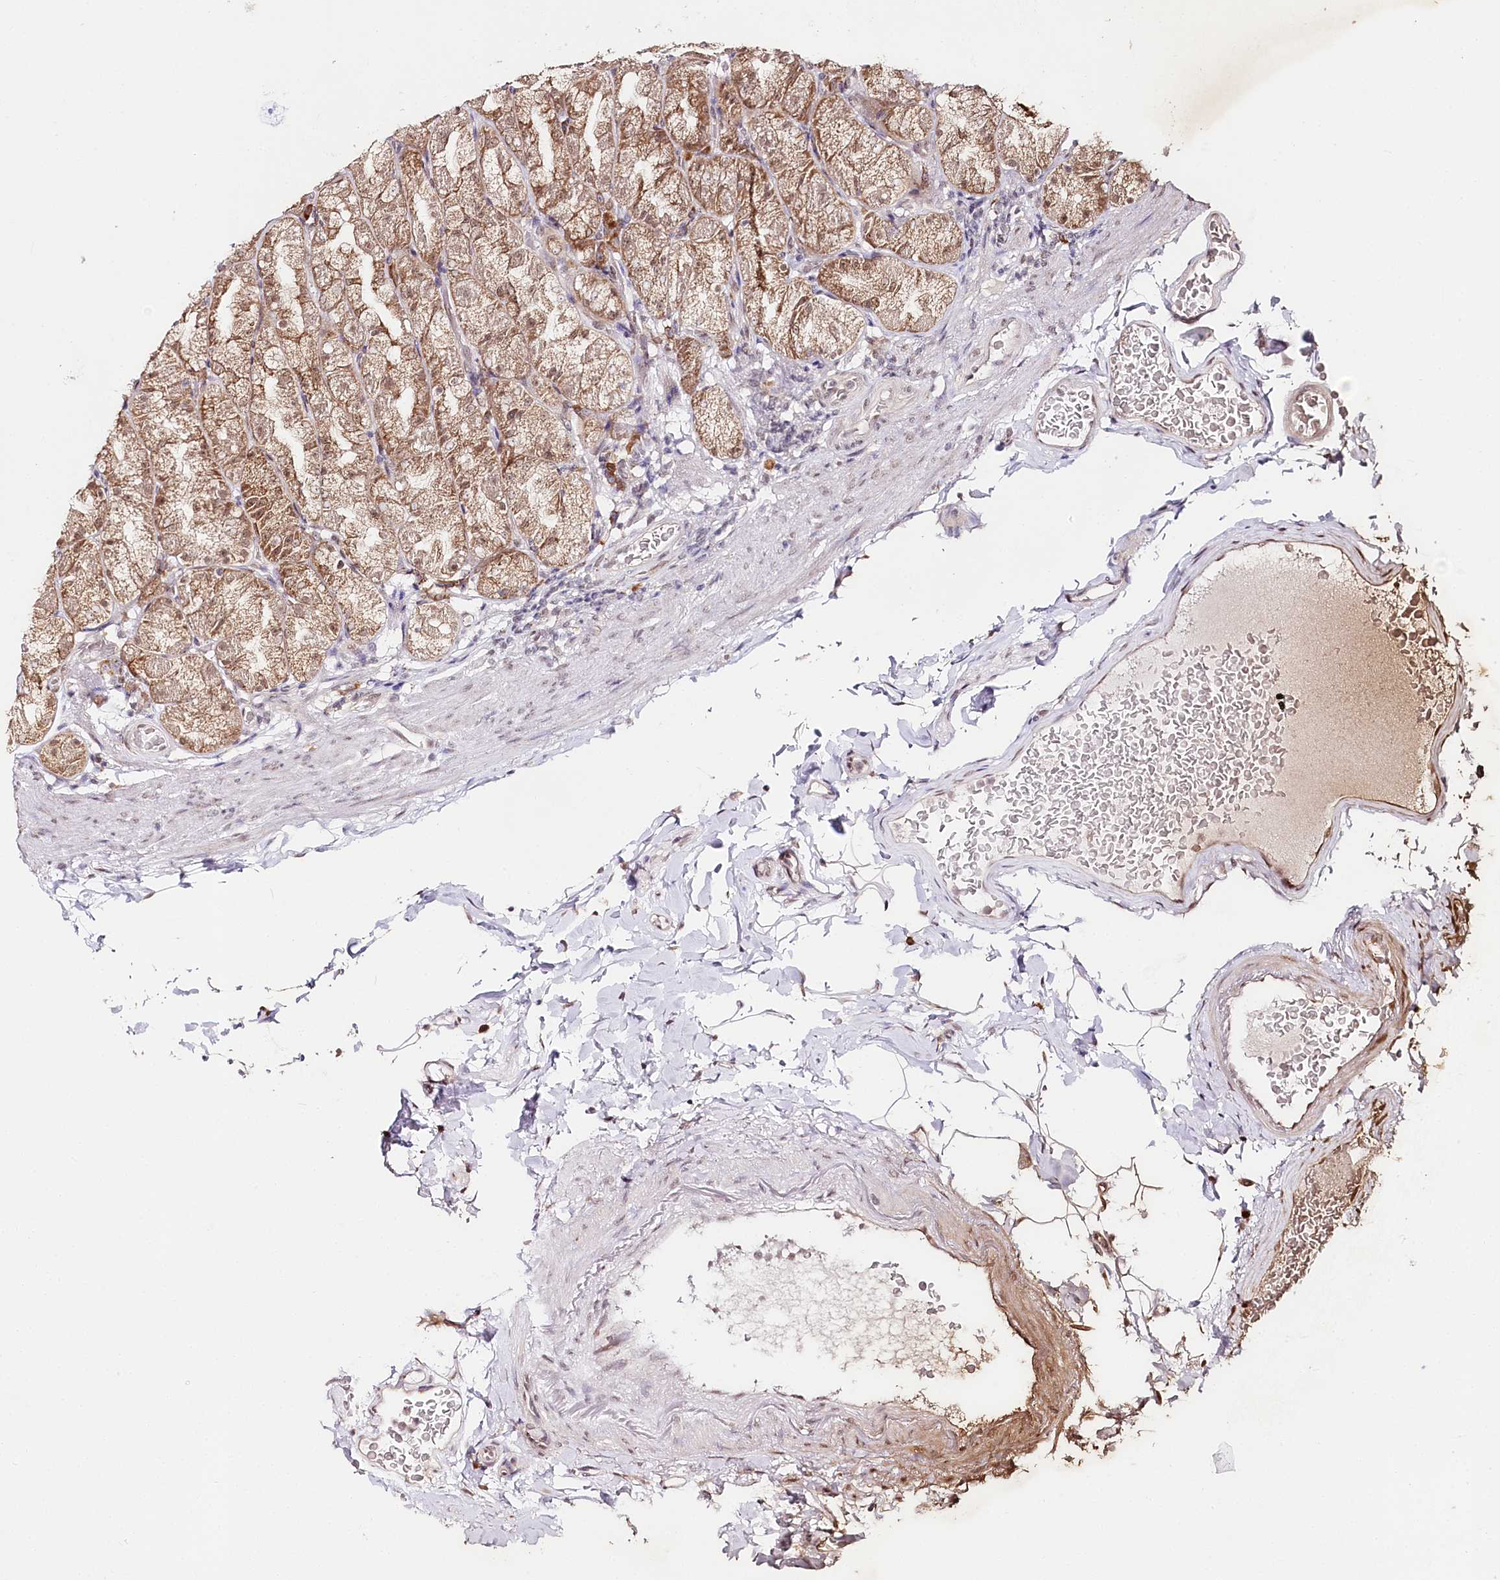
{"staining": {"intensity": "moderate", "quantity": ">75%", "location": "cytoplasmic/membranous,nuclear"}, "tissue": "stomach", "cell_type": "Glandular cells", "image_type": "normal", "snomed": [{"axis": "morphology", "description": "Normal tissue, NOS"}, {"axis": "topography", "description": "Stomach, upper"}], "caption": "A brown stain highlights moderate cytoplasmic/membranous,nuclear positivity of a protein in glandular cells of benign human stomach. The staining was performed using DAB (3,3'-diaminobenzidine) to visualize the protein expression in brown, while the nuclei were stained in blue with hematoxylin (Magnification: 20x).", "gene": "CNPY2", "patient": {"sex": "male", "age": 68}}